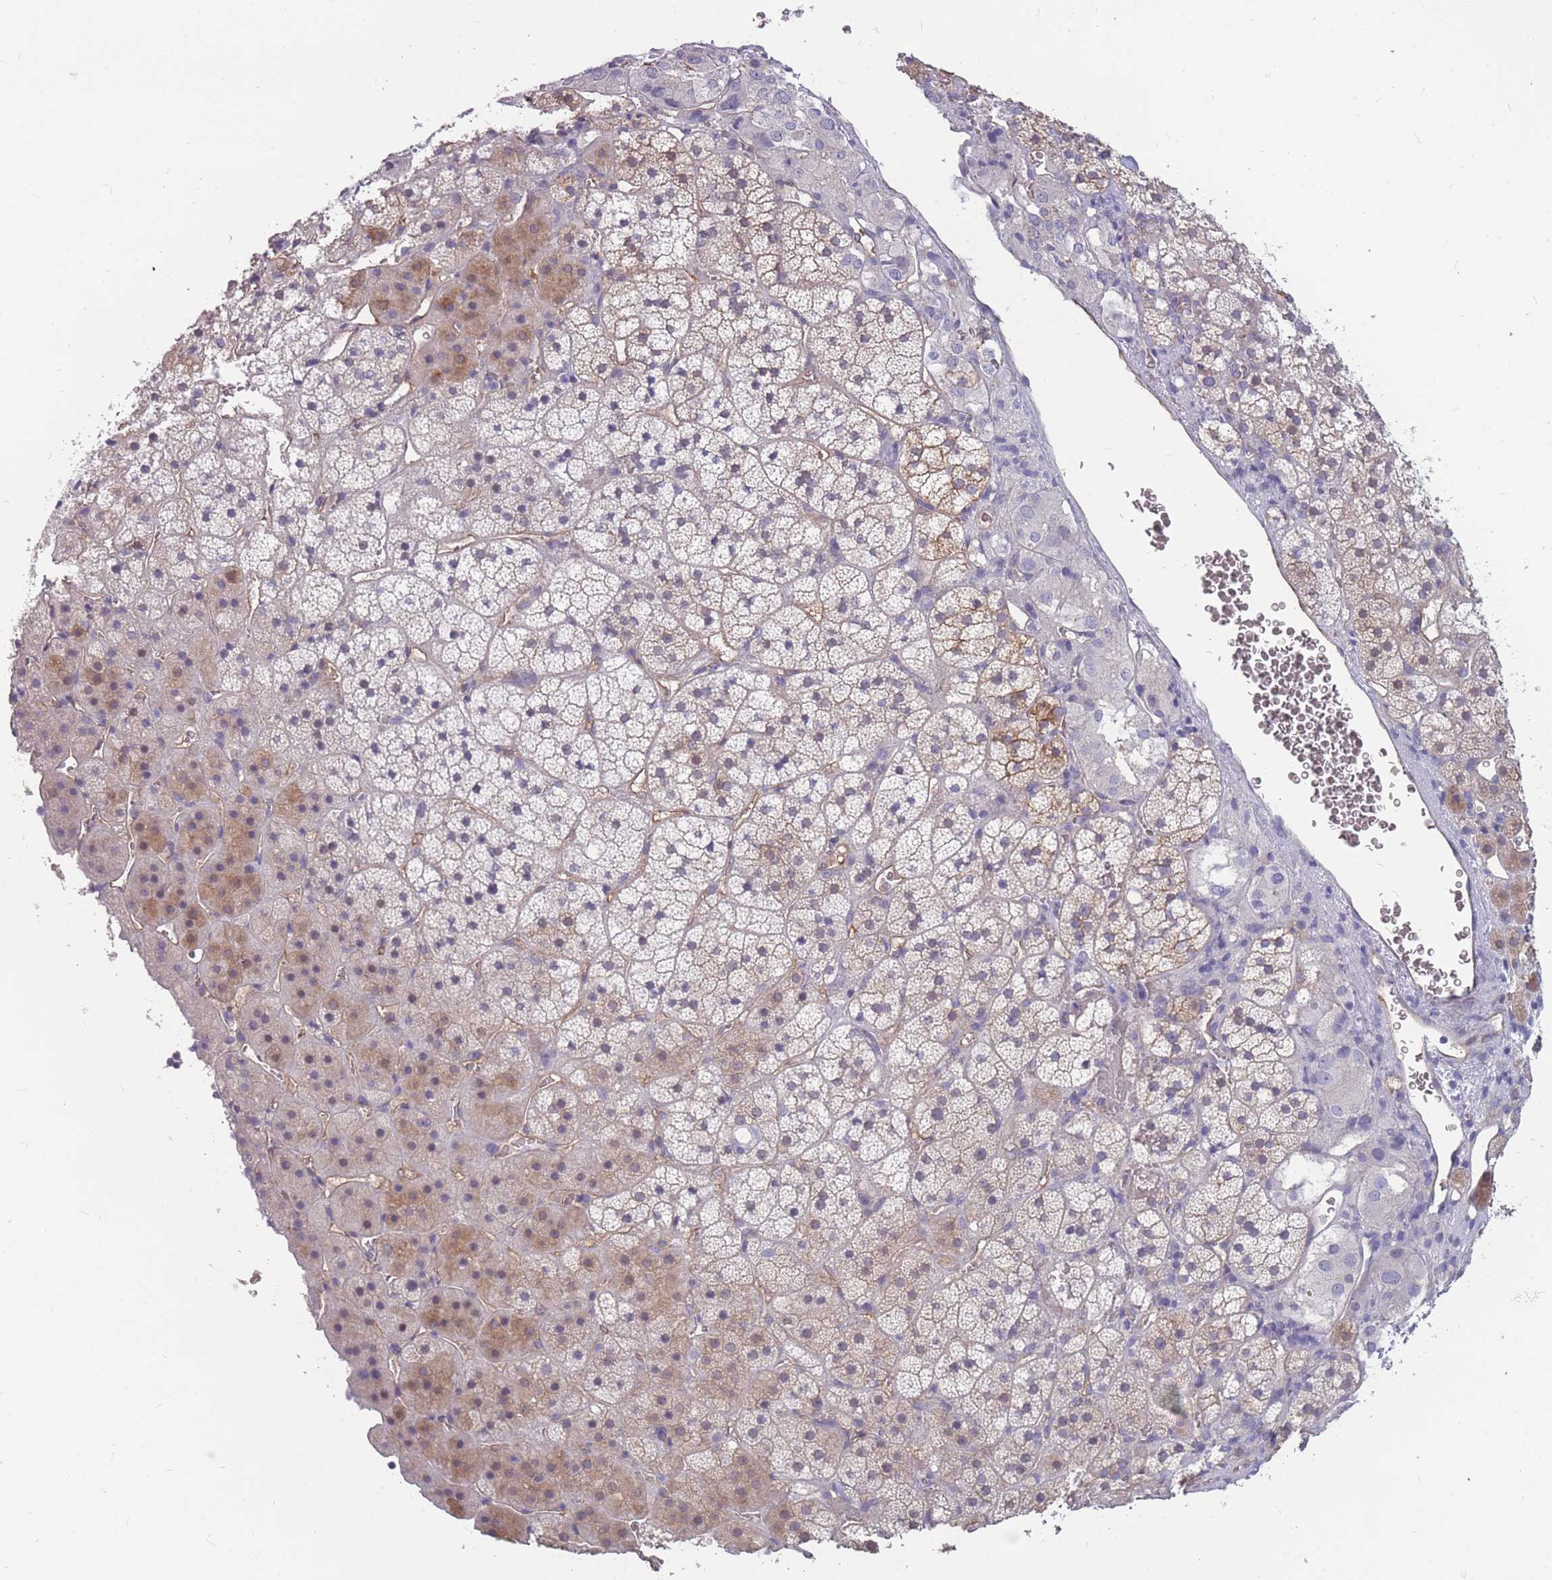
{"staining": {"intensity": "weak", "quantity": "25%-75%", "location": "cytoplasmic/membranous"}, "tissue": "adrenal gland", "cell_type": "Glandular cells", "image_type": "normal", "snomed": [{"axis": "morphology", "description": "Normal tissue, NOS"}, {"axis": "topography", "description": "Adrenal gland"}], "caption": "IHC image of normal human adrenal gland stained for a protein (brown), which shows low levels of weak cytoplasmic/membranous expression in about 25%-75% of glandular cells.", "gene": "GNA11", "patient": {"sex": "female", "age": 44}}